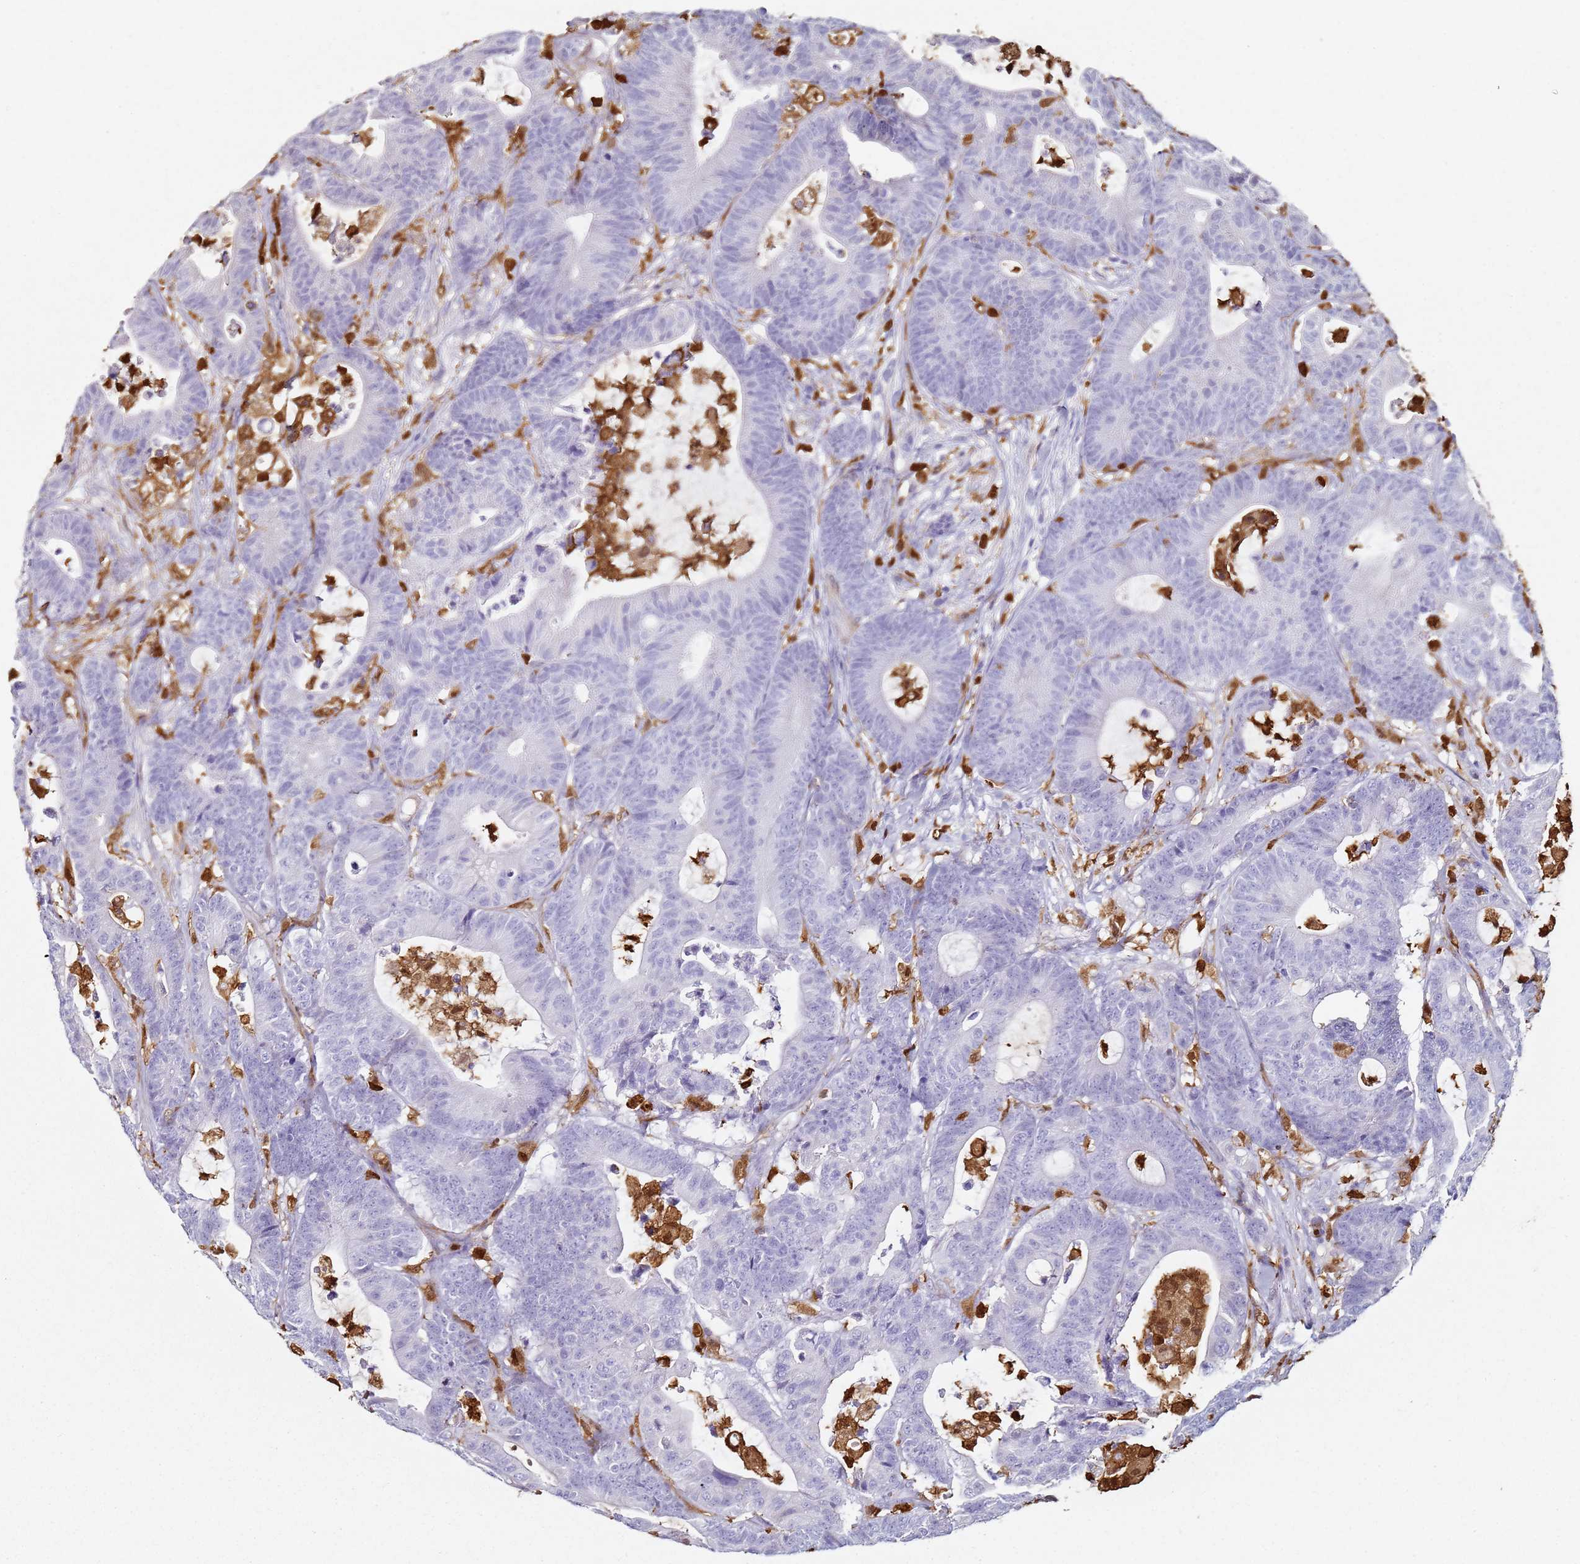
{"staining": {"intensity": "negative", "quantity": "none", "location": "none"}, "tissue": "colorectal cancer", "cell_type": "Tumor cells", "image_type": "cancer", "snomed": [{"axis": "morphology", "description": "Adenocarcinoma, NOS"}, {"axis": "topography", "description": "Colon"}], "caption": "Protein analysis of adenocarcinoma (colorectal) demonstrates no significant expression in tumor cells.", "gene": "S100A4", "patient": {"sex": "female", "age": 84}}